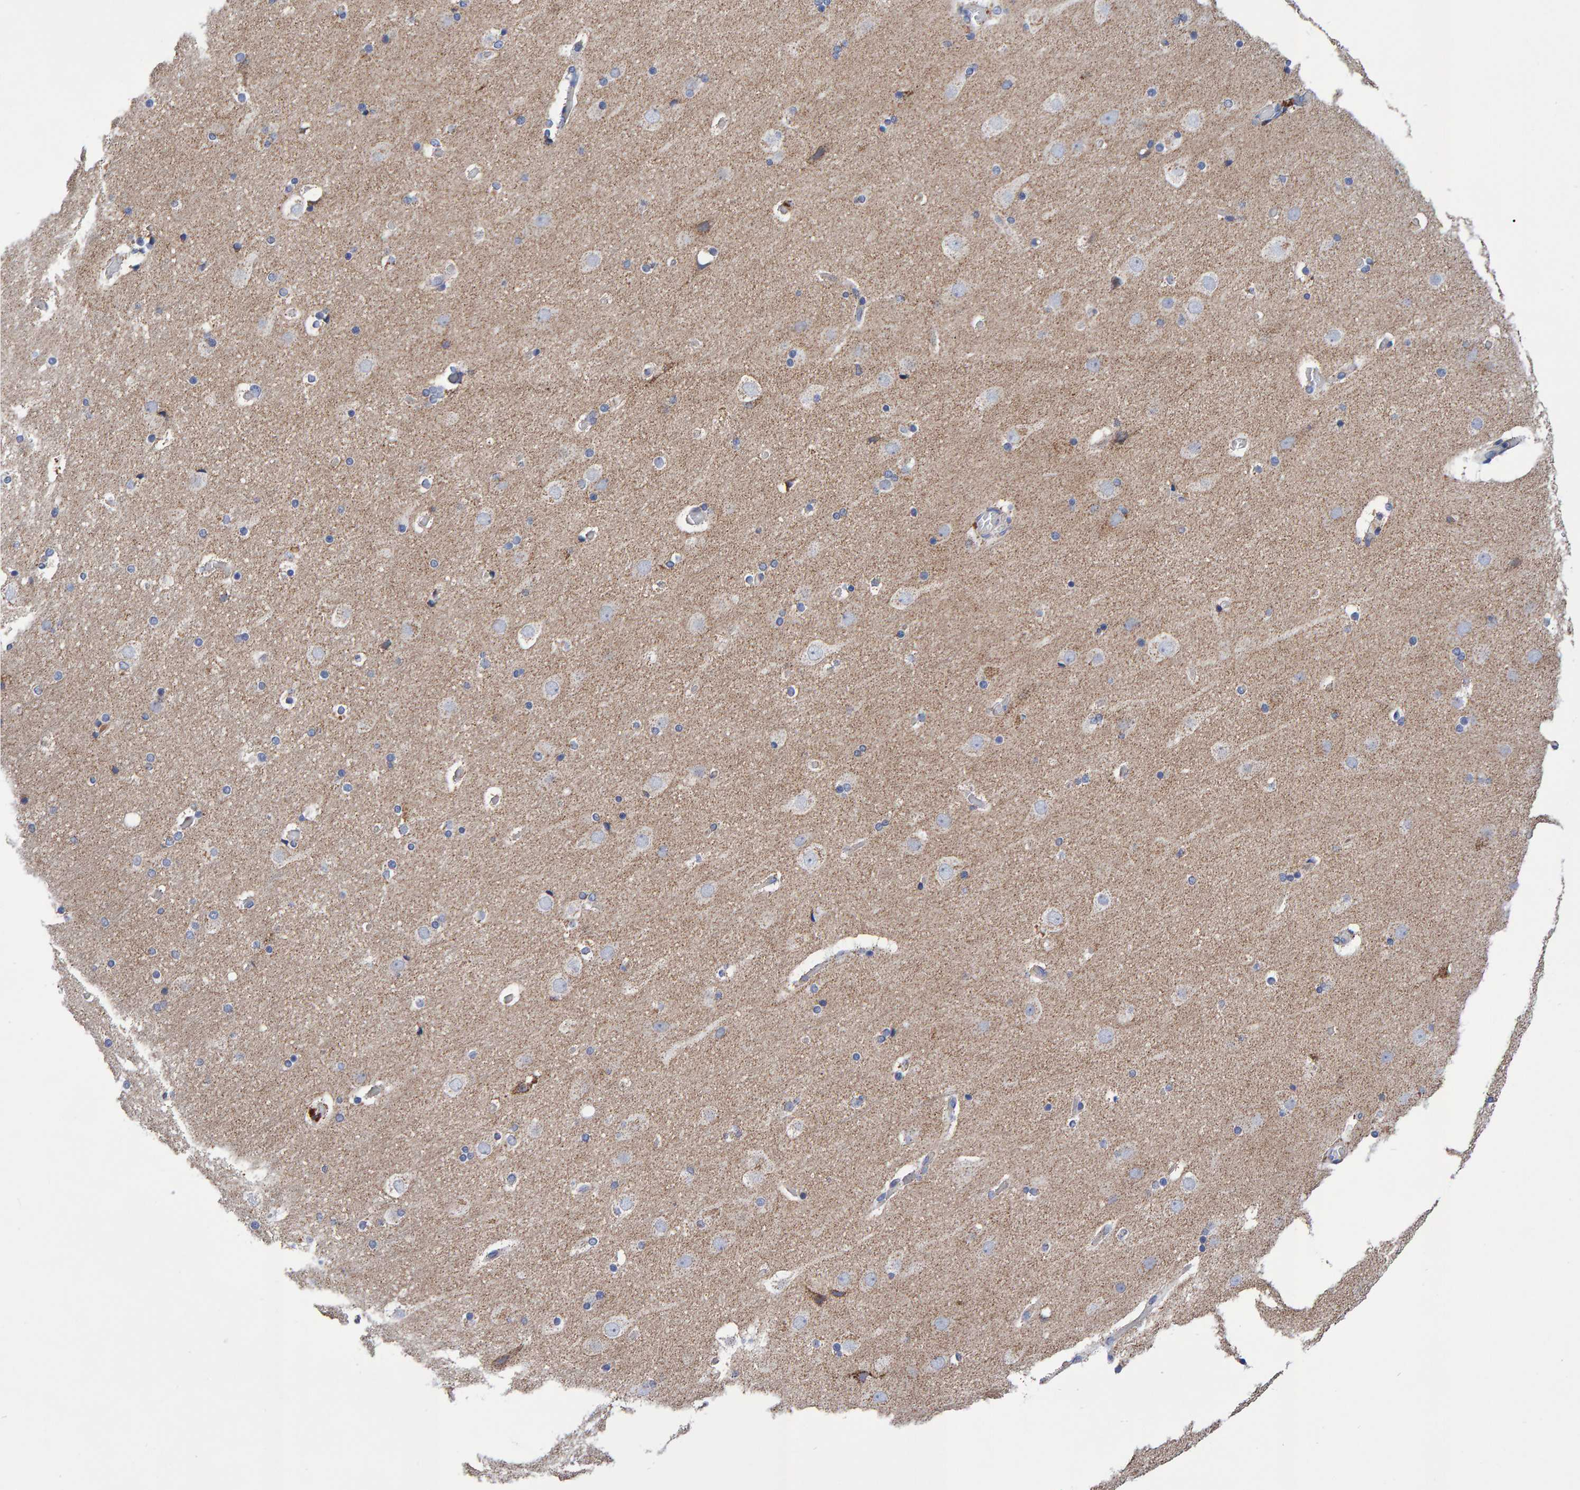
{"staining": {"intensity": "negative", "quantity": "none", "location": "none"}, "tissue": "cerebral cortex", "cell_type": "Endothelial cells", "image_type": "normal", "snomed": [{"axis": "morphology", "description": "Normal tissue, NOS"}, {"axis": "topography", "description": "Cerebral cortex"}], "caption": "This is an immunohistochemistry (IHC) micrograph of benign human cerebral cortex. There is no expression in endothelial cells.", "gene": "EFR3A", "patient": {"sex": "male", "age": 57}}